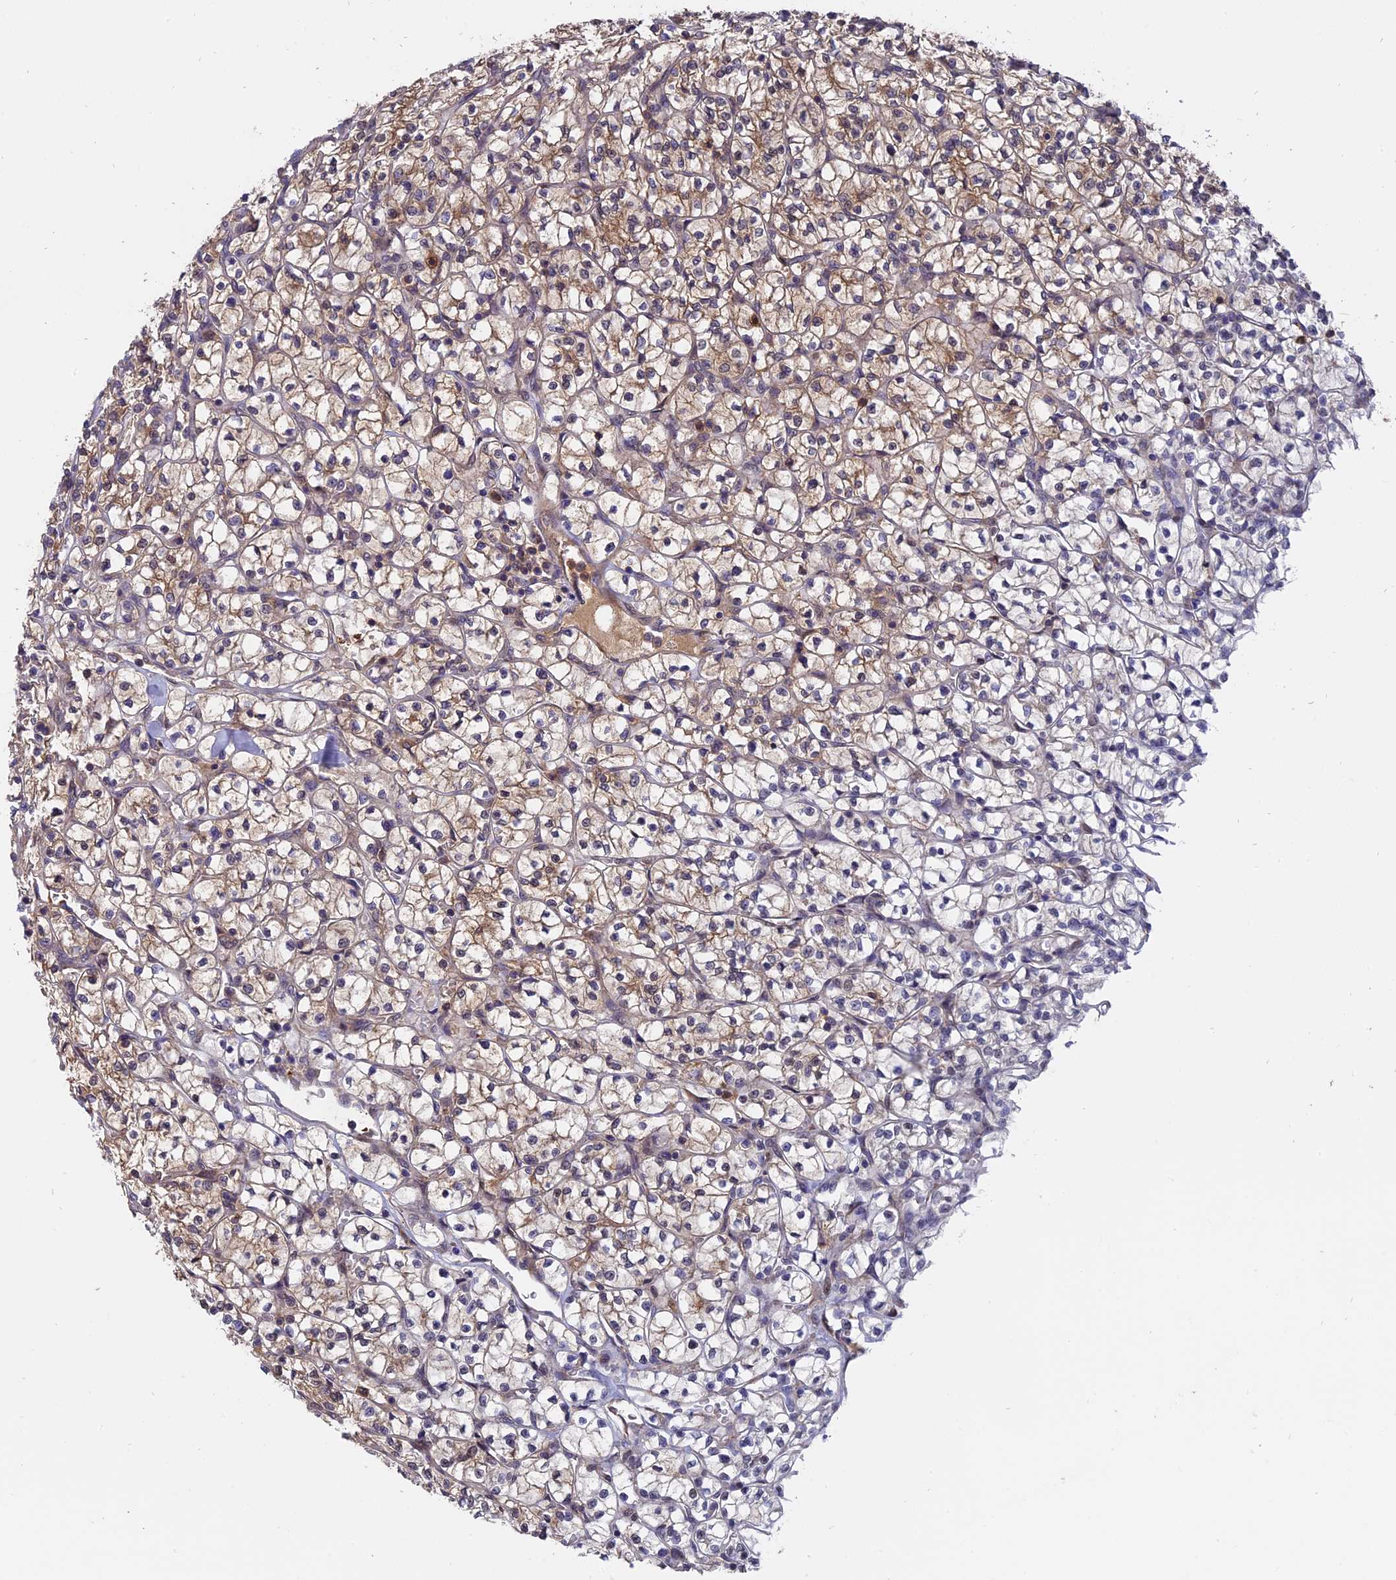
{"staining": {"intensity": "weak", "quantity": "25%-75%", "location": "cytoplasmic/membranous"}, "tissue": "renal cancer", "cell_type": "Tumor cells", "image_type": "cancer", "snomed": [{"axis": "morphology", "description": "Adenocarcinoma, NOS"}, {"axis": "topography", "description": "Kidney"}], "caption": "Protein analysis of renal cancer tissue displays weak cytoplasmic/membranous staining in approximately 25%-75% of tumor cells.", "gene": "FAM118B", "patient": {"sex": "female", "age": 64}}